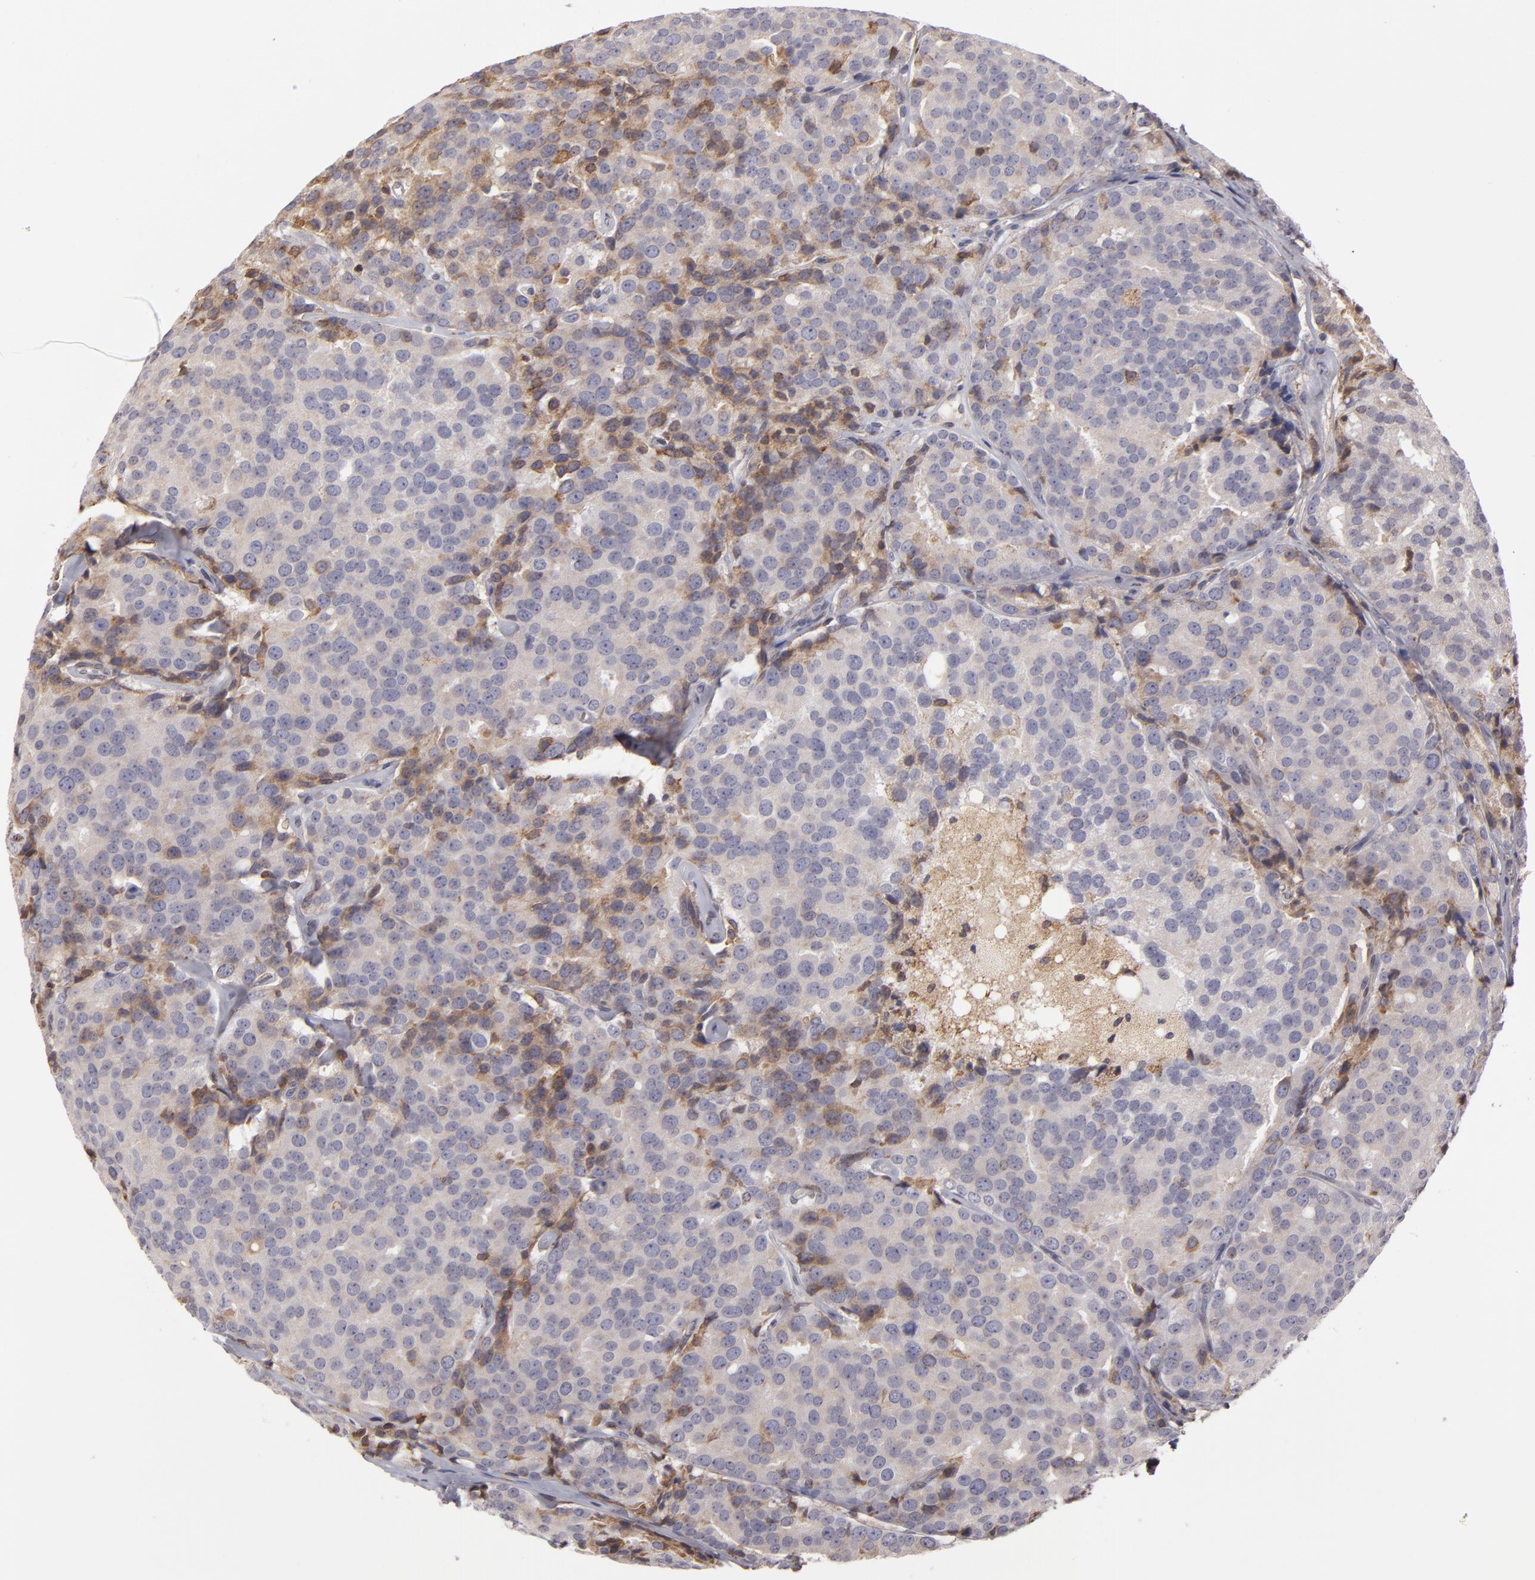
{"staining": {"intensity": "moderate", "quantity": ">75%", "location": "cytoplasmic/membranous"}, "tissue": "prostate cancer", "cell_type": "Tumor cells", "image_type": "cancer", "snomed": [{"axis": "morphology", "description": "Adenocarcinoma, High grade"}, {"axis": "topography", "description": "Prostate"}], "caption": "IHC micrograph of human high-grade adenocarcinoma (prostate) stained for a protein (brown), which reveals medium levels of moderate cytoplasmic/membranous staining in approximately >75% of tumor cells.", "gene": "CFB", "patient": {"sex": "male", "age": 64}}